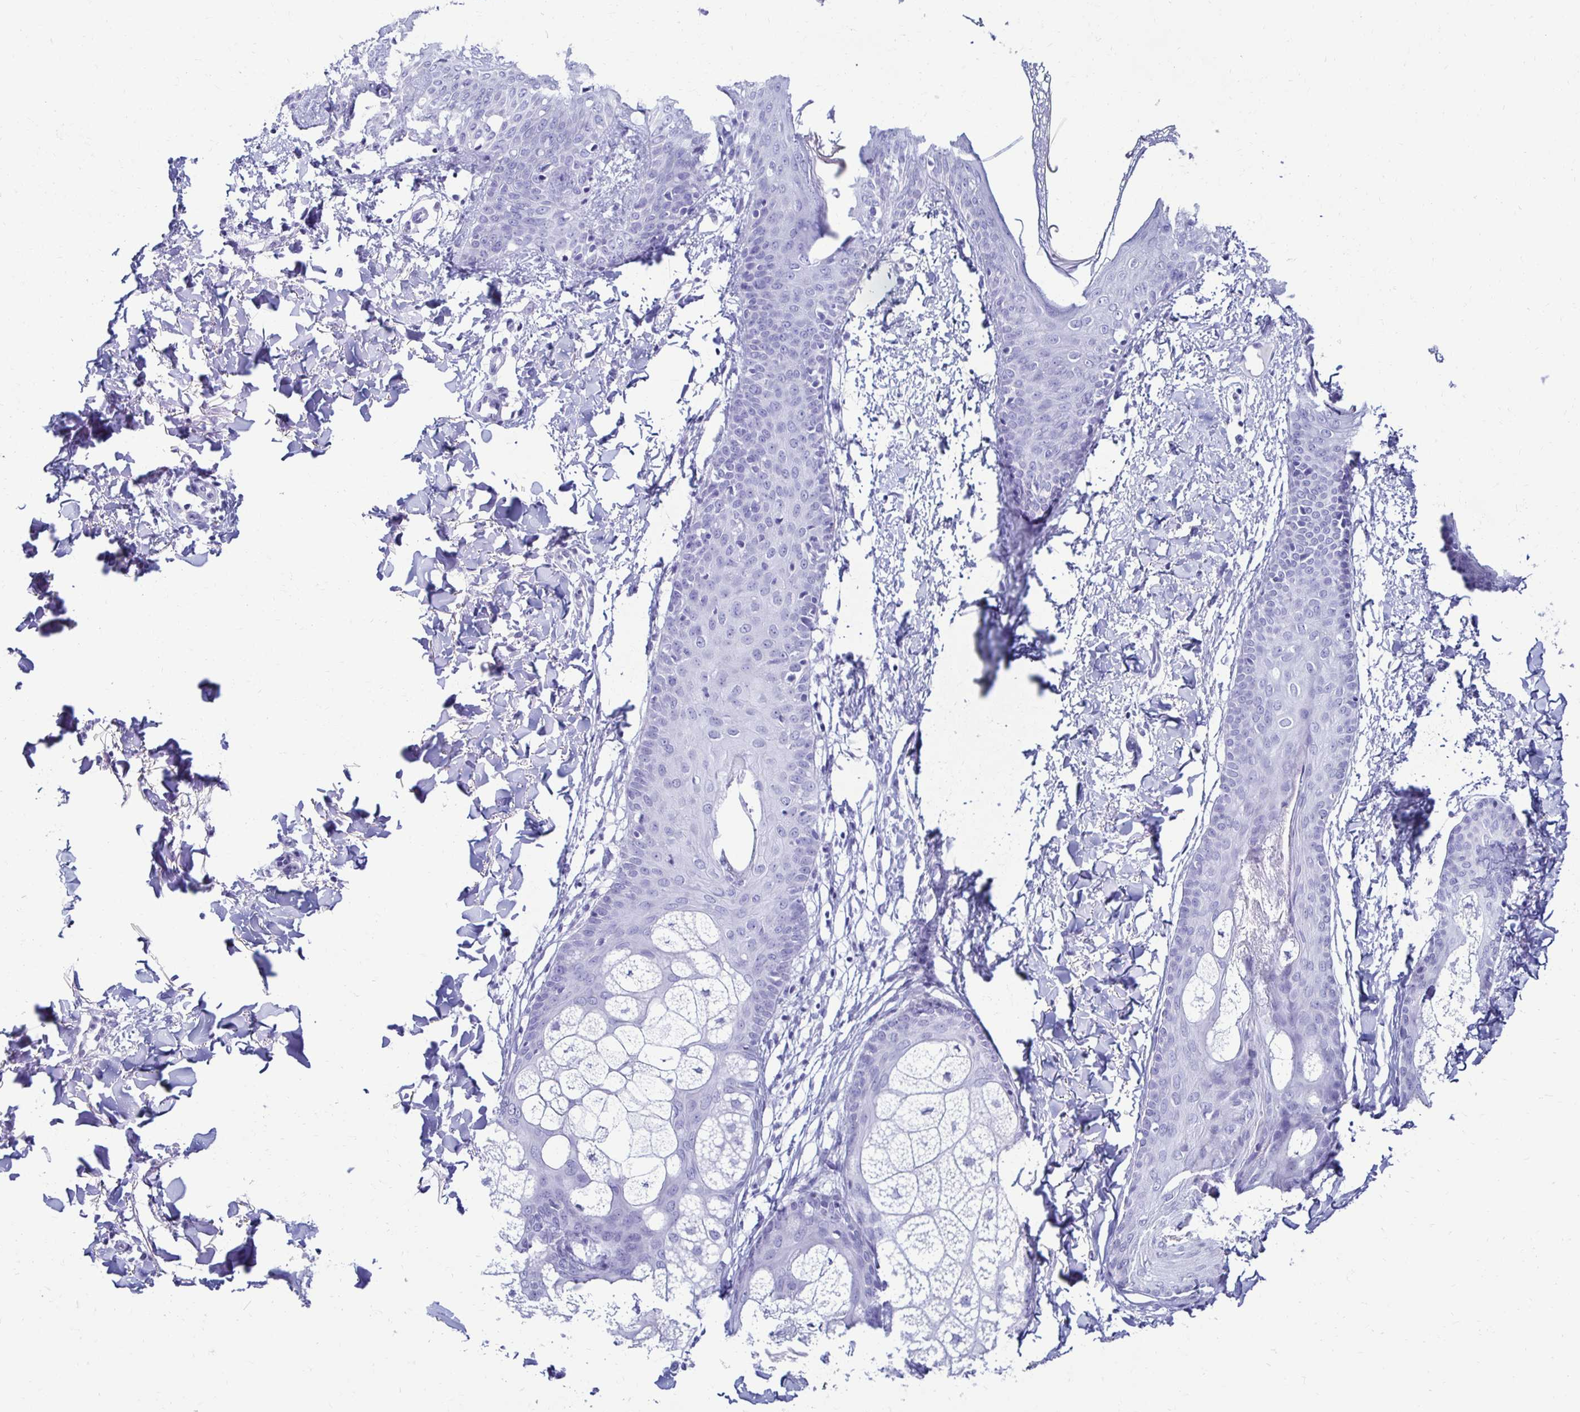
{"staining": {"intensity": "negative", "quantity": "none", "location": "none"}, "tissue": "skin", "cell_type": "Fibroblasts", "image_type": "normal", "snomed": [{"axis": "morphology", "description": "Normal tissue, NOS"}, {"axis": "topography", "description": "Skin"}], "caption": "IHC image of normal skin: skin stained with DAB exhibits no significant protein positivity in fibroblasts.", "gene": "CST5", "patient": {"sex": "male", "age": 16}}